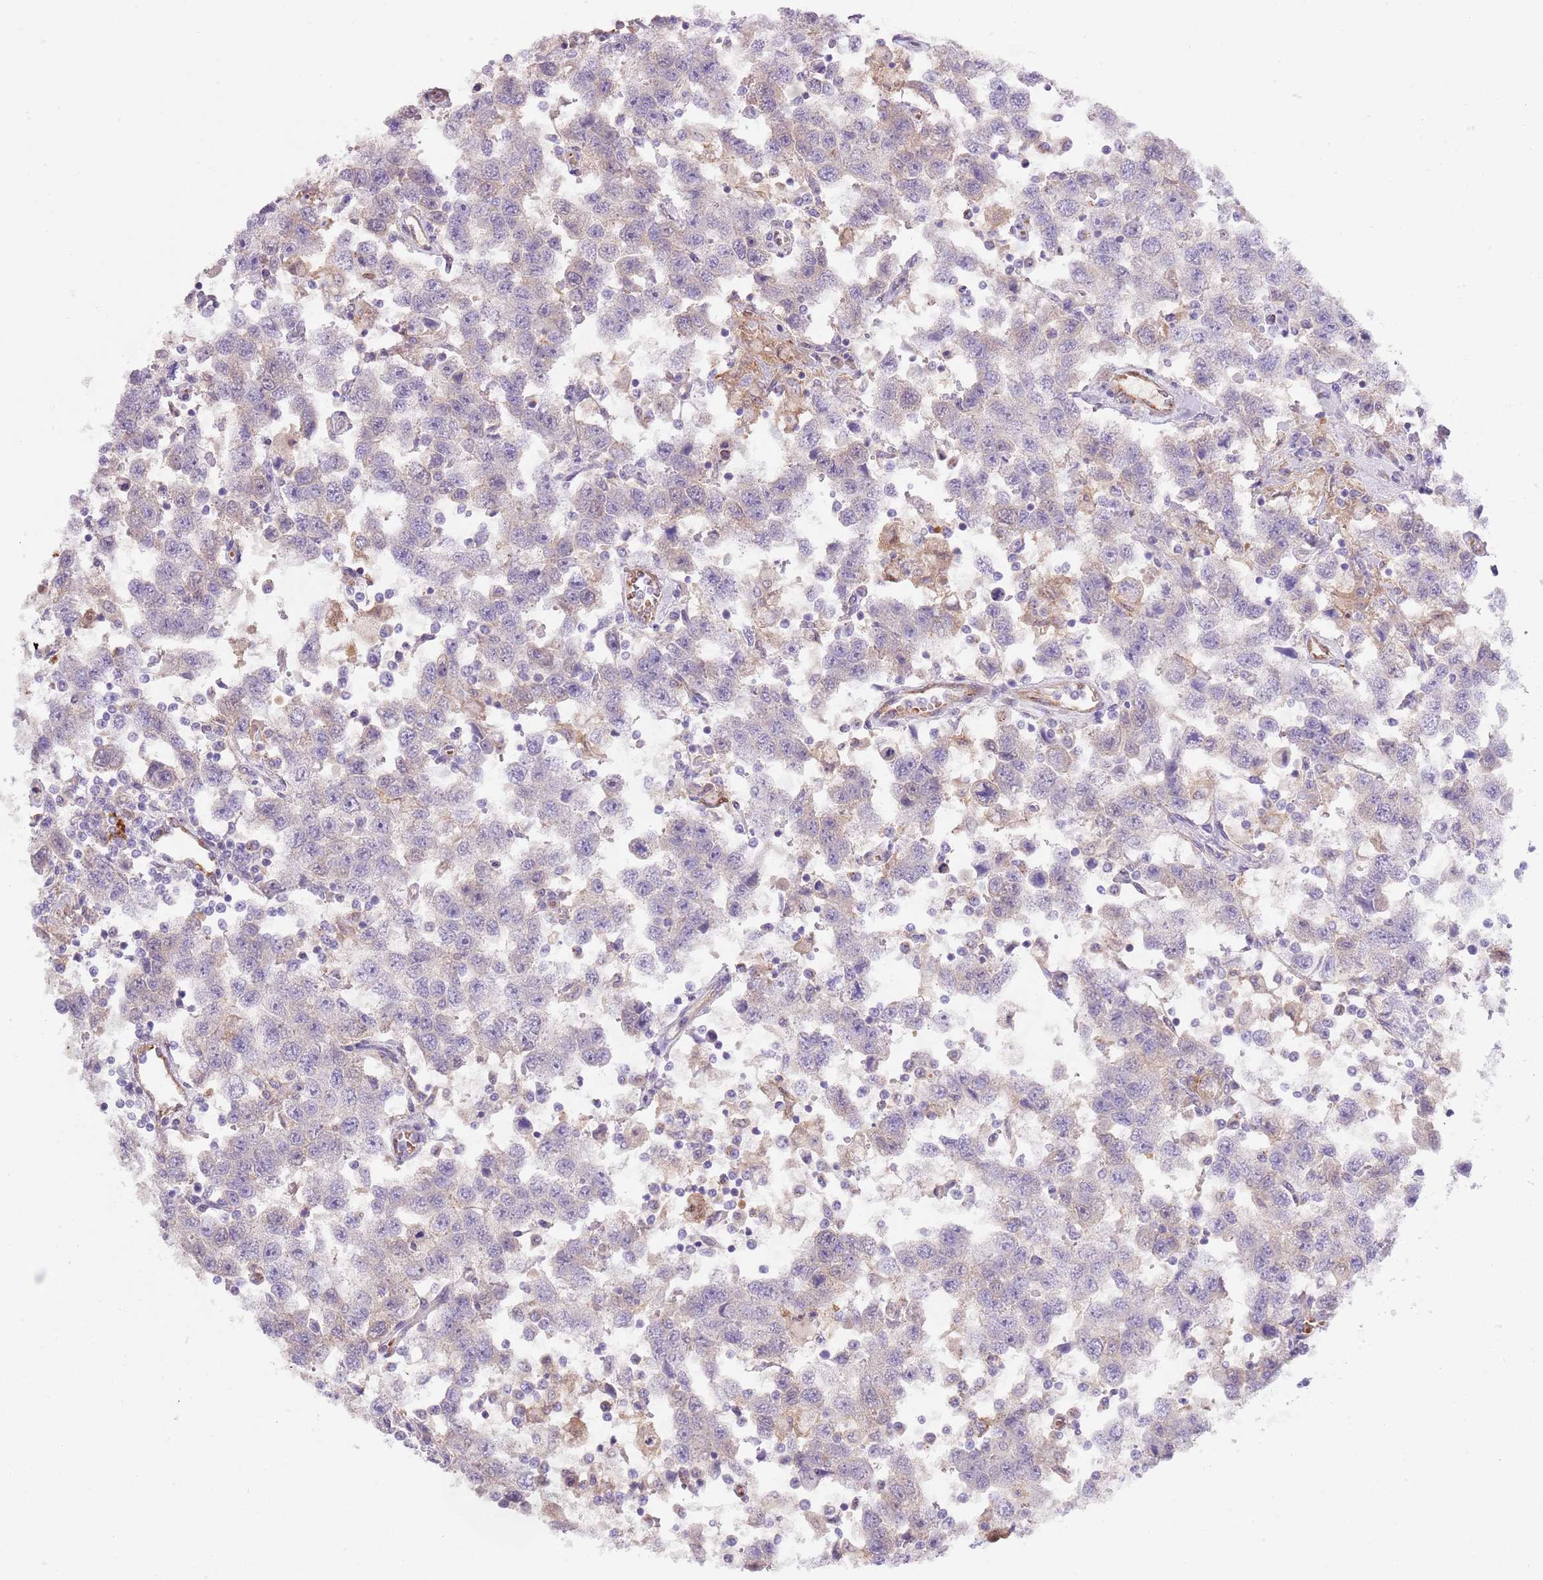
{"staining": {"intensity": "negative", "quantity": "none", "location": "none"}, "tissue": "testis cancer", "cell_type": "Tumor cells", "image_type": "cancer", "snomed": [{"axis": "morphology", "description": "Seminoma, NOS"}, {"axis": "topography", "description": "Testis"}], "caption": "A photomicrograph of testis cancer stained for a protein exhibits no brown staining in tumor cells.", "gene": "TINAGL1", "patient": {"sex": "male", "age": 41}}